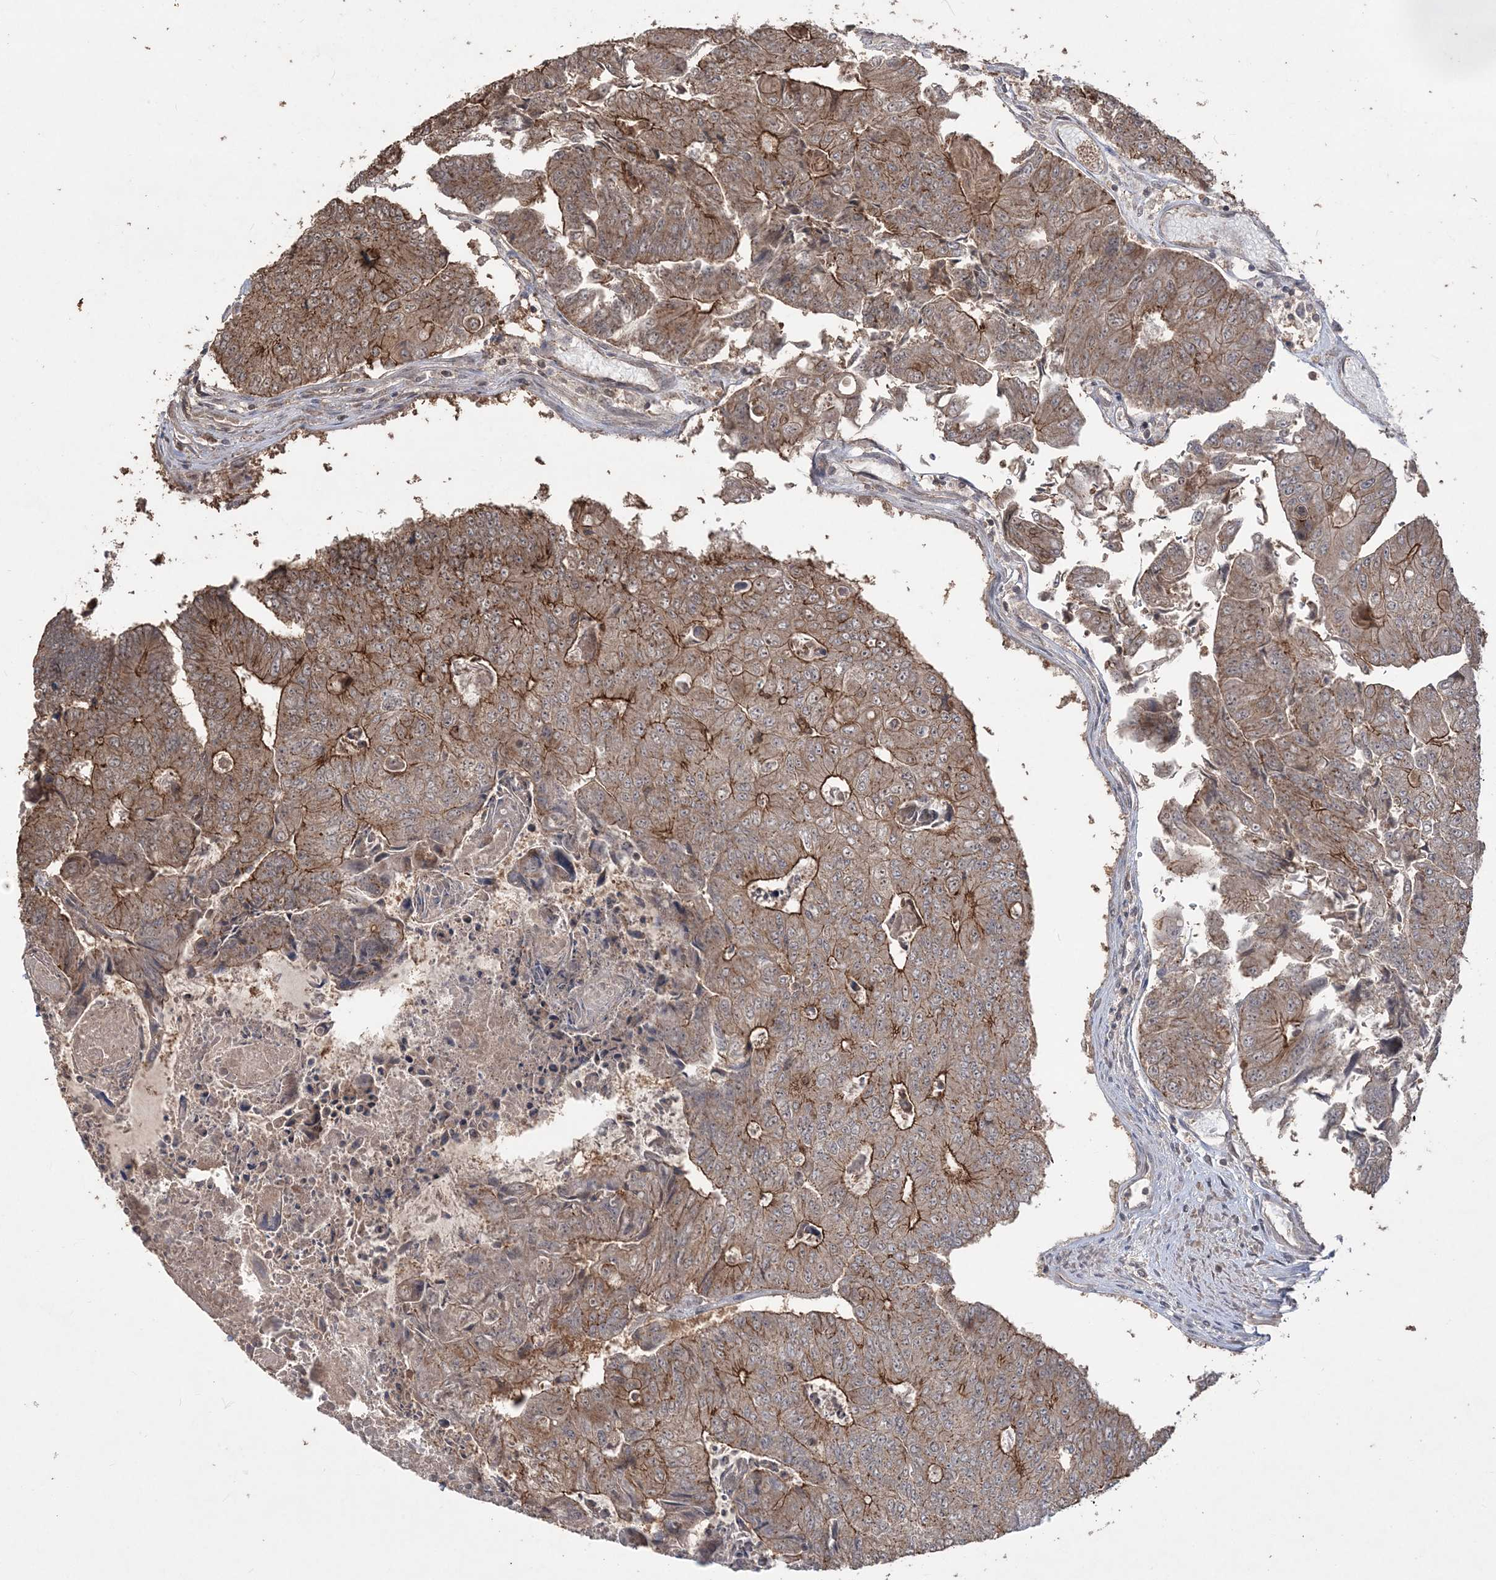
{"staining": {"intensity": "moderate", "quantity": ">75%", "location": "cytoplasmic/membranous"}, "tissue": "colorectal cancer", "cell_type": "Tumor cells", "image_type": "cancer", "snomed": [{"axis": "morphology", "description": "Adenocarcinoma, NOS"}, {"axis": "topography", "description": "Colon"}], "caption": "Human adenocarcinoma (colorectal) stained with a brown dye shows moderate cytoplasmic/membranous positive positivity in approximately >75% of tumor cells.", "gene": "EHHADH", "patient": {"sex": "female", "age": 67}}